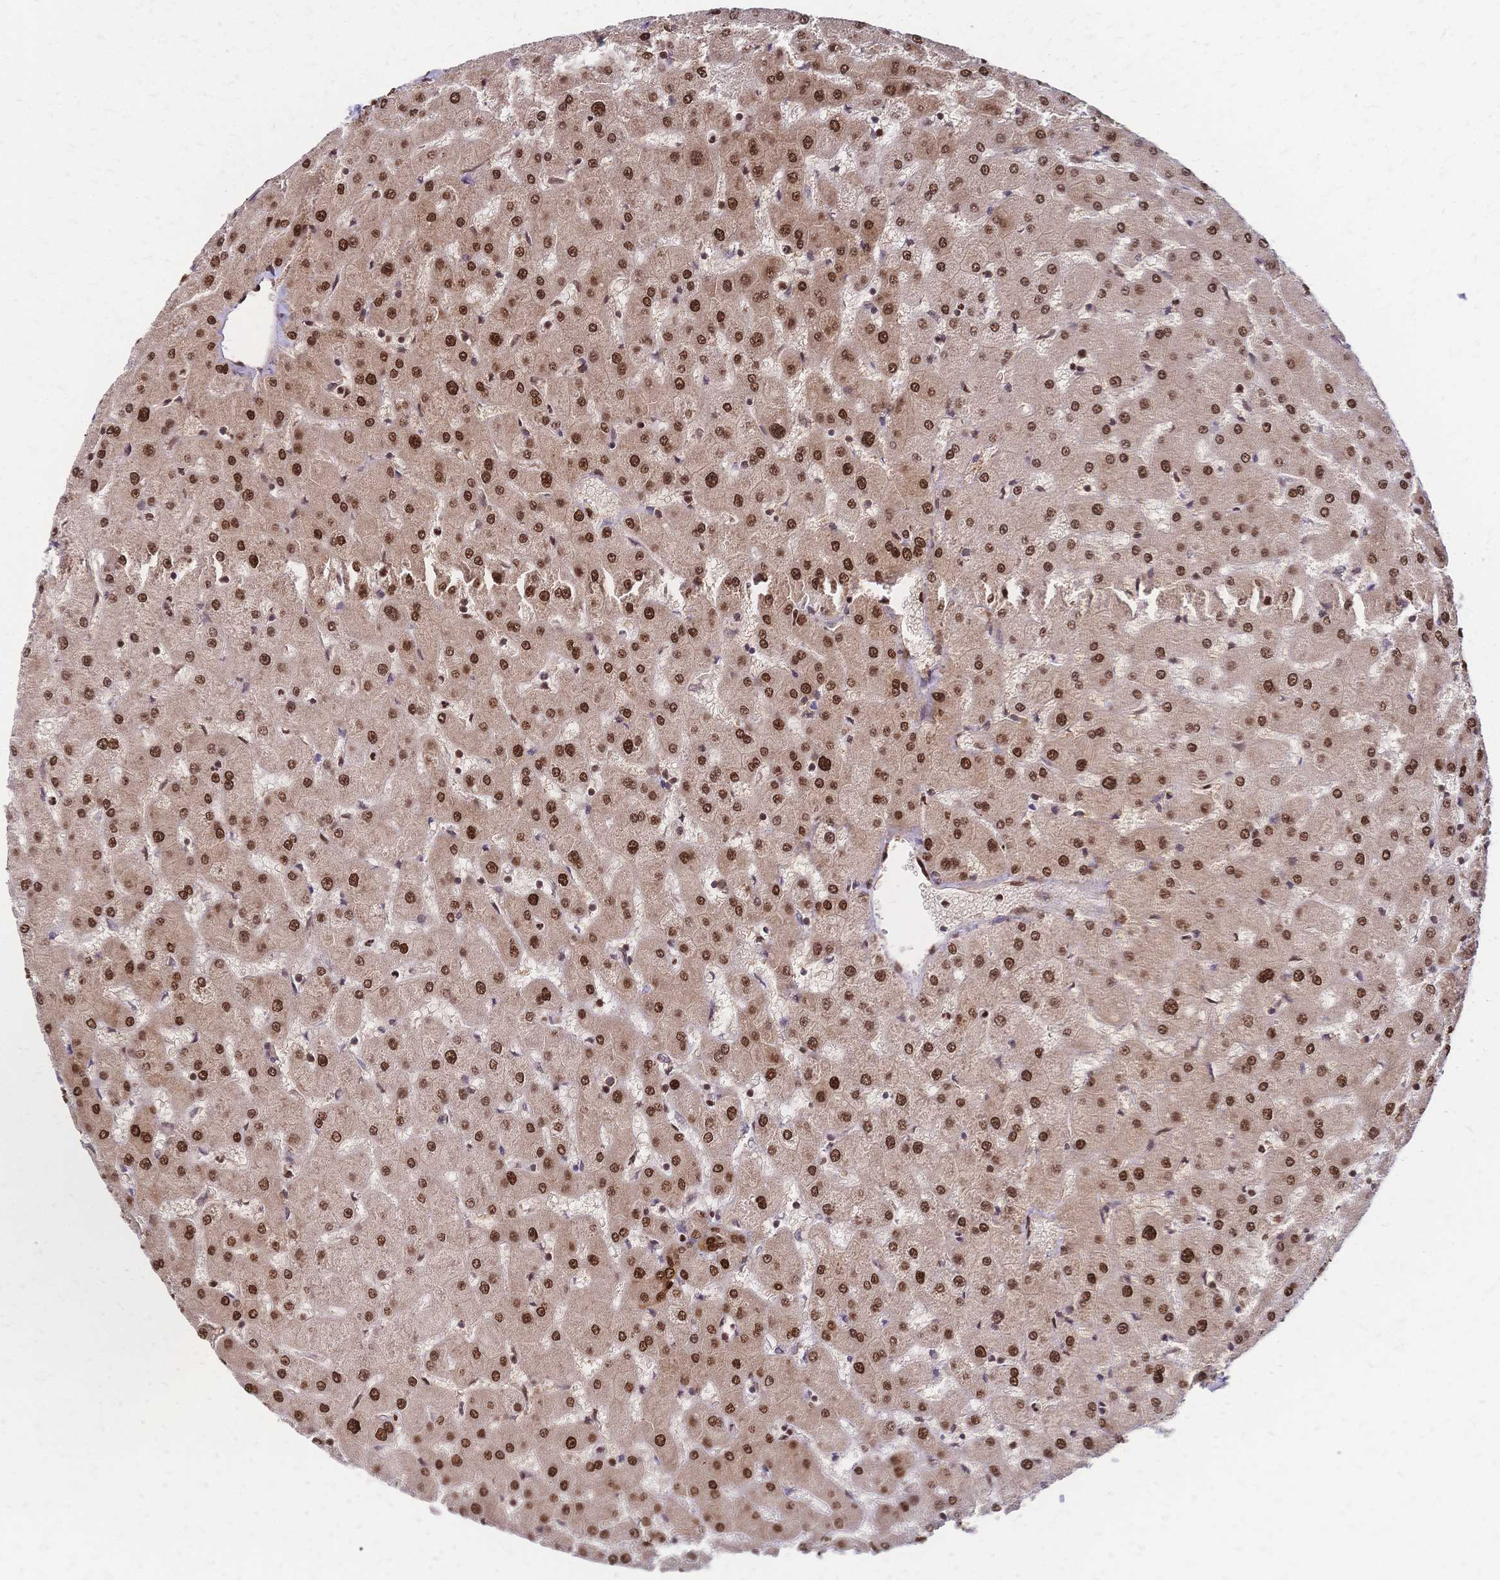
{"staining": {"intensity": "strong", "quantity": ">75%", "location": "nuclear"}, "tissue": "liver", "cell_type": "Cholangiocytes", "image_type": "normal", "snomed": [{"axis": "morphology", "description": "Normal tissue, NOS"}, {"axis": "topography", "description": "Liver"}], "caption": "Strong nuclear expression for a protein is identified in about >75% of cholangiocytes of unremarkable liver using immunohistochemistry.", "gene": "HDGF", "patient": {"sex": "female", "age": 63}}